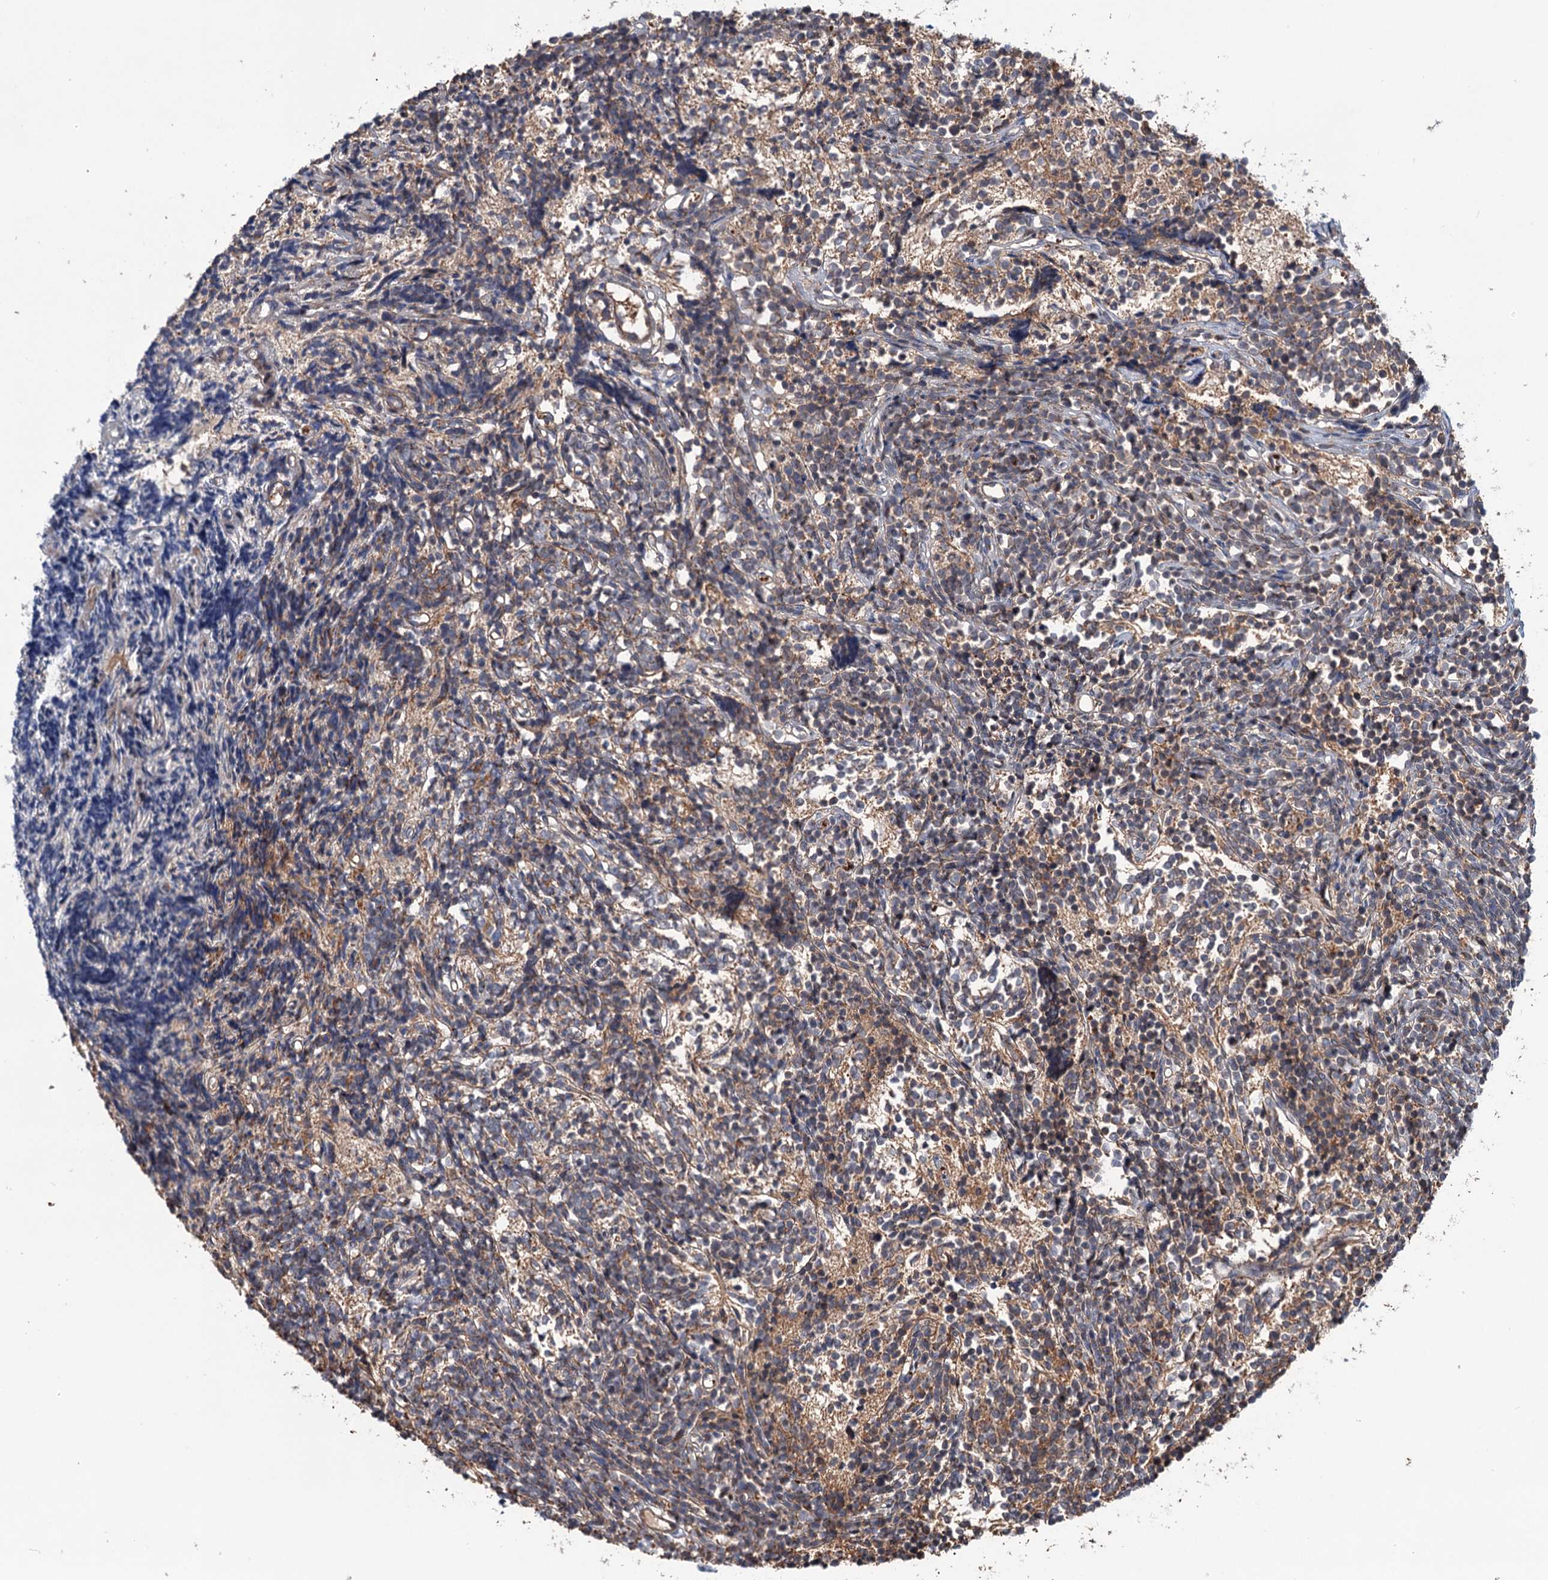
{"staining": {"intensity": "moderate", "quantity": "<25%", "location": "cytoplasmic/membranous"}, "tissue": "glioma", "cell_type": "Tumor cells", "image_type": "cancer", "snomed": [{"axis": "morphology", "description": "Glioma, malignant, Low grade"}, {"axis": "topography", "description": "Brain"}], "caption": "Immunohistochemistry (IHC) image of neoplastic tissue: glioma stained using immunohistochemistry (IHC) displays low levels of moderate protein expression localized specifically in the cytoplasmic/membranous of tumor cells, appearing as a cytoplasmic/membranous brown color.", "gene": "GRIP1", "patient": {"sex": "female", "age": 1}}